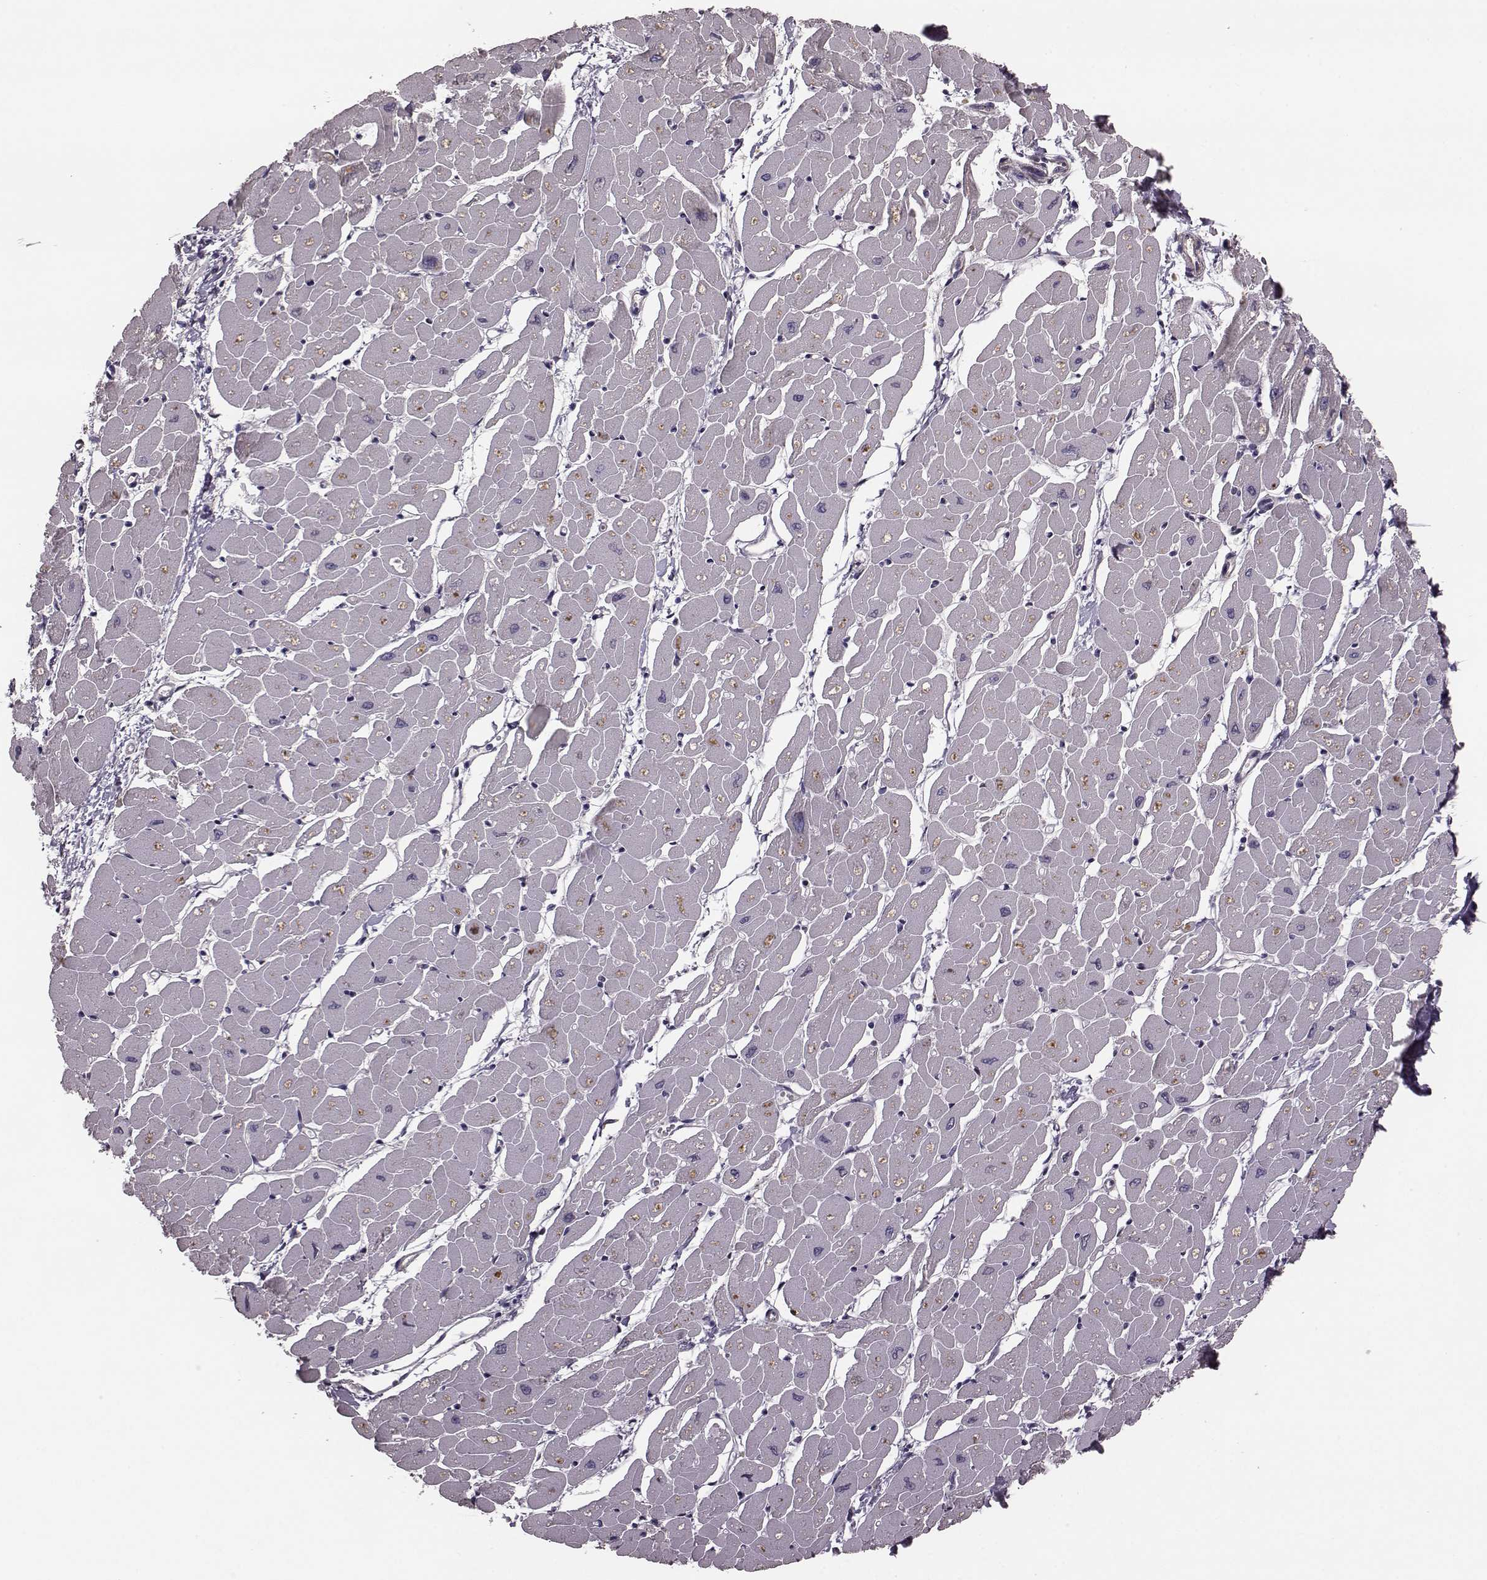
{"staining": {"intensity": "negative", "quantity": "none", "location": "none"}, "tissue": "heart muscle", "cell_type": "Cardiomyocytes", "image_type": "normal", "snomed": [{"axis": "morphology", "description": "Normal tissue, NOS"}, {"axis": "topography", "description": "Heart"}], "caption": "Immunohistochemistry (IHC) of normal heart muscle reveals no expression in cardiomyocytes. (DAB (3,3'-diaminobenzidine) immunohistochemistry visualized using brightfield microscopy, high magnification).", "gene": "NTF3", "patient": {"sex": "male", "age": 57}}